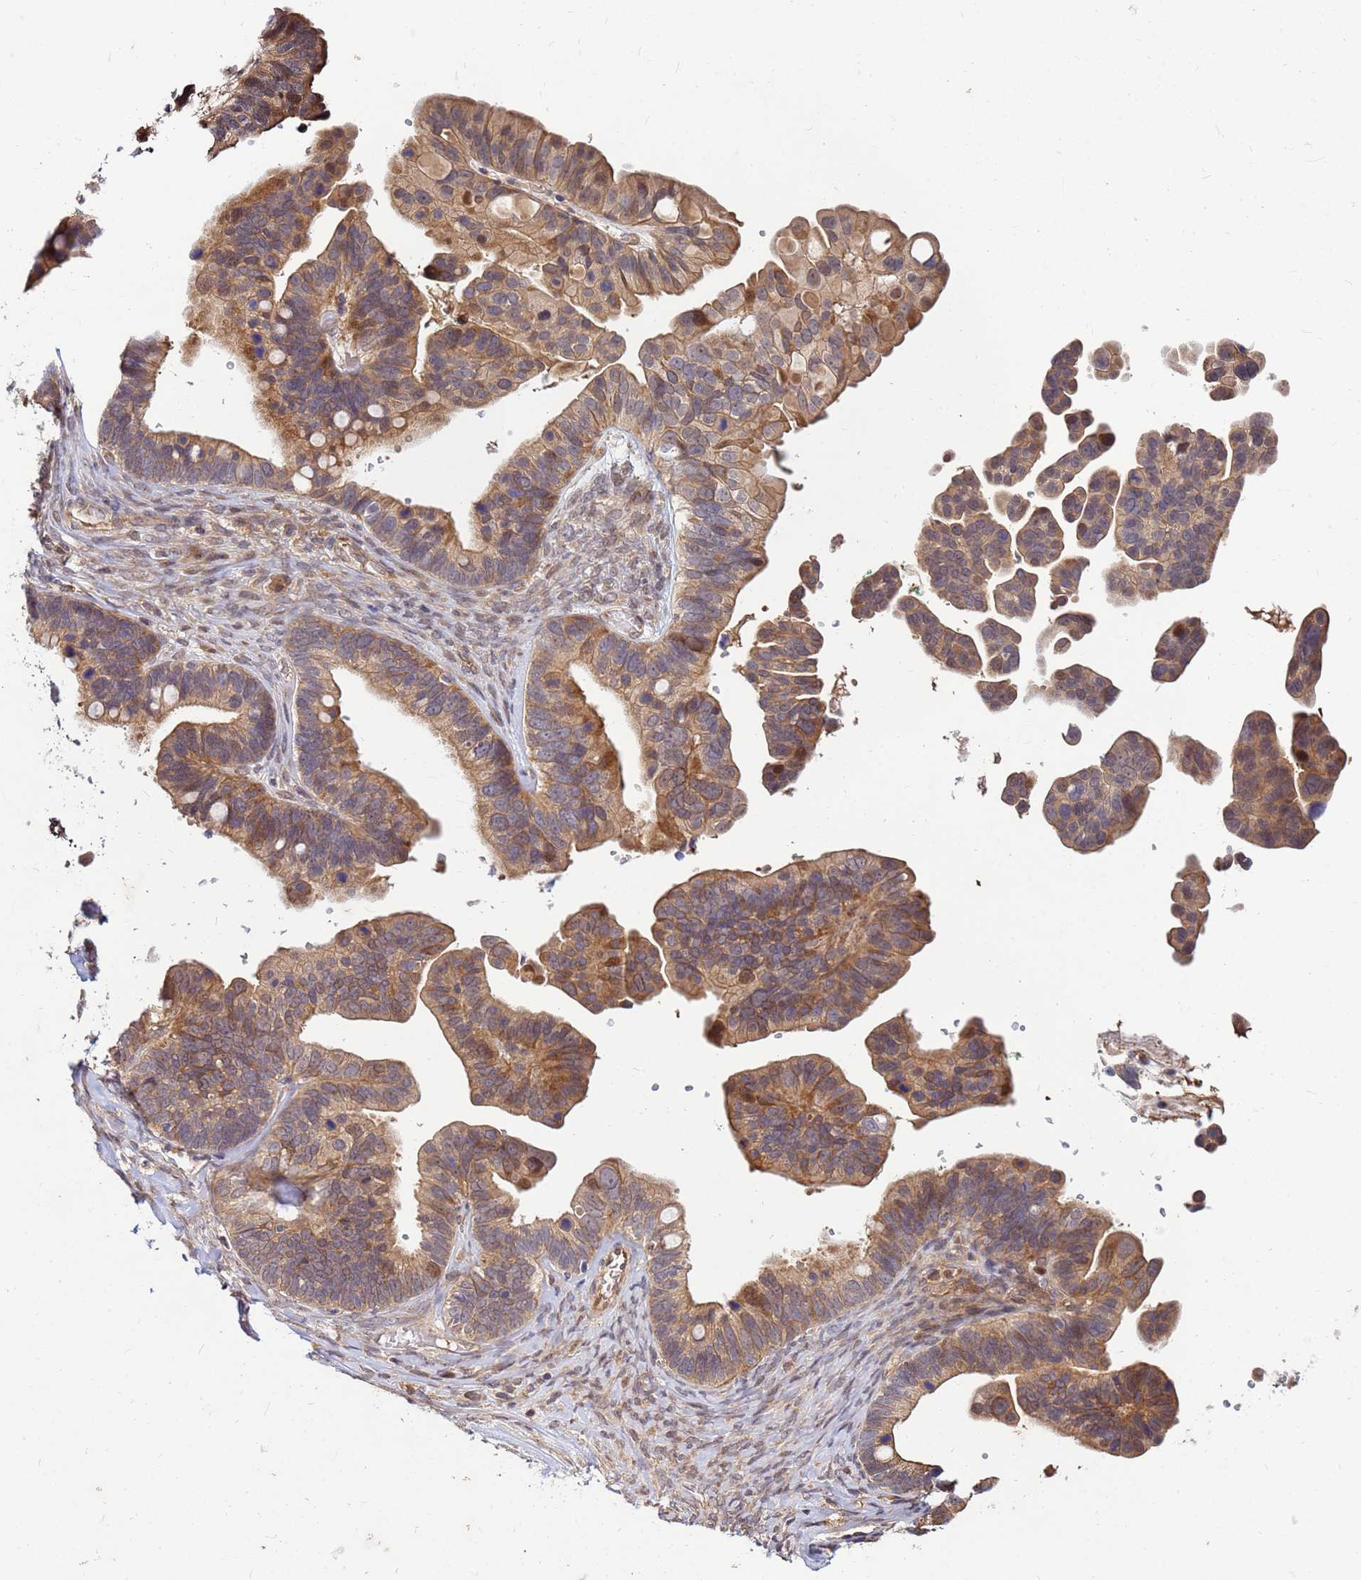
{"staining": {"intensity": "moderate", "quantity": ">75%", "location": "cytoplasmic/membranous"}, "tissue": "ovarian cancer", "cell_type": "Tumor cells", "image_type": "cancer", "snomed": [{"axis": "morphology", "description": "Cystadenocarcinoma, serous, NOS"}, {"axis": "topography", "description": "Ovary"}], "caption": "This is an image of immunohistochemistry (IHC) staining of ovarian cancer, which shows moderate positivity in the cytoplasmic/membranous of tumor cells.", "gene": "DUS4L", "patient": {"sex": "female", "age": 56}}